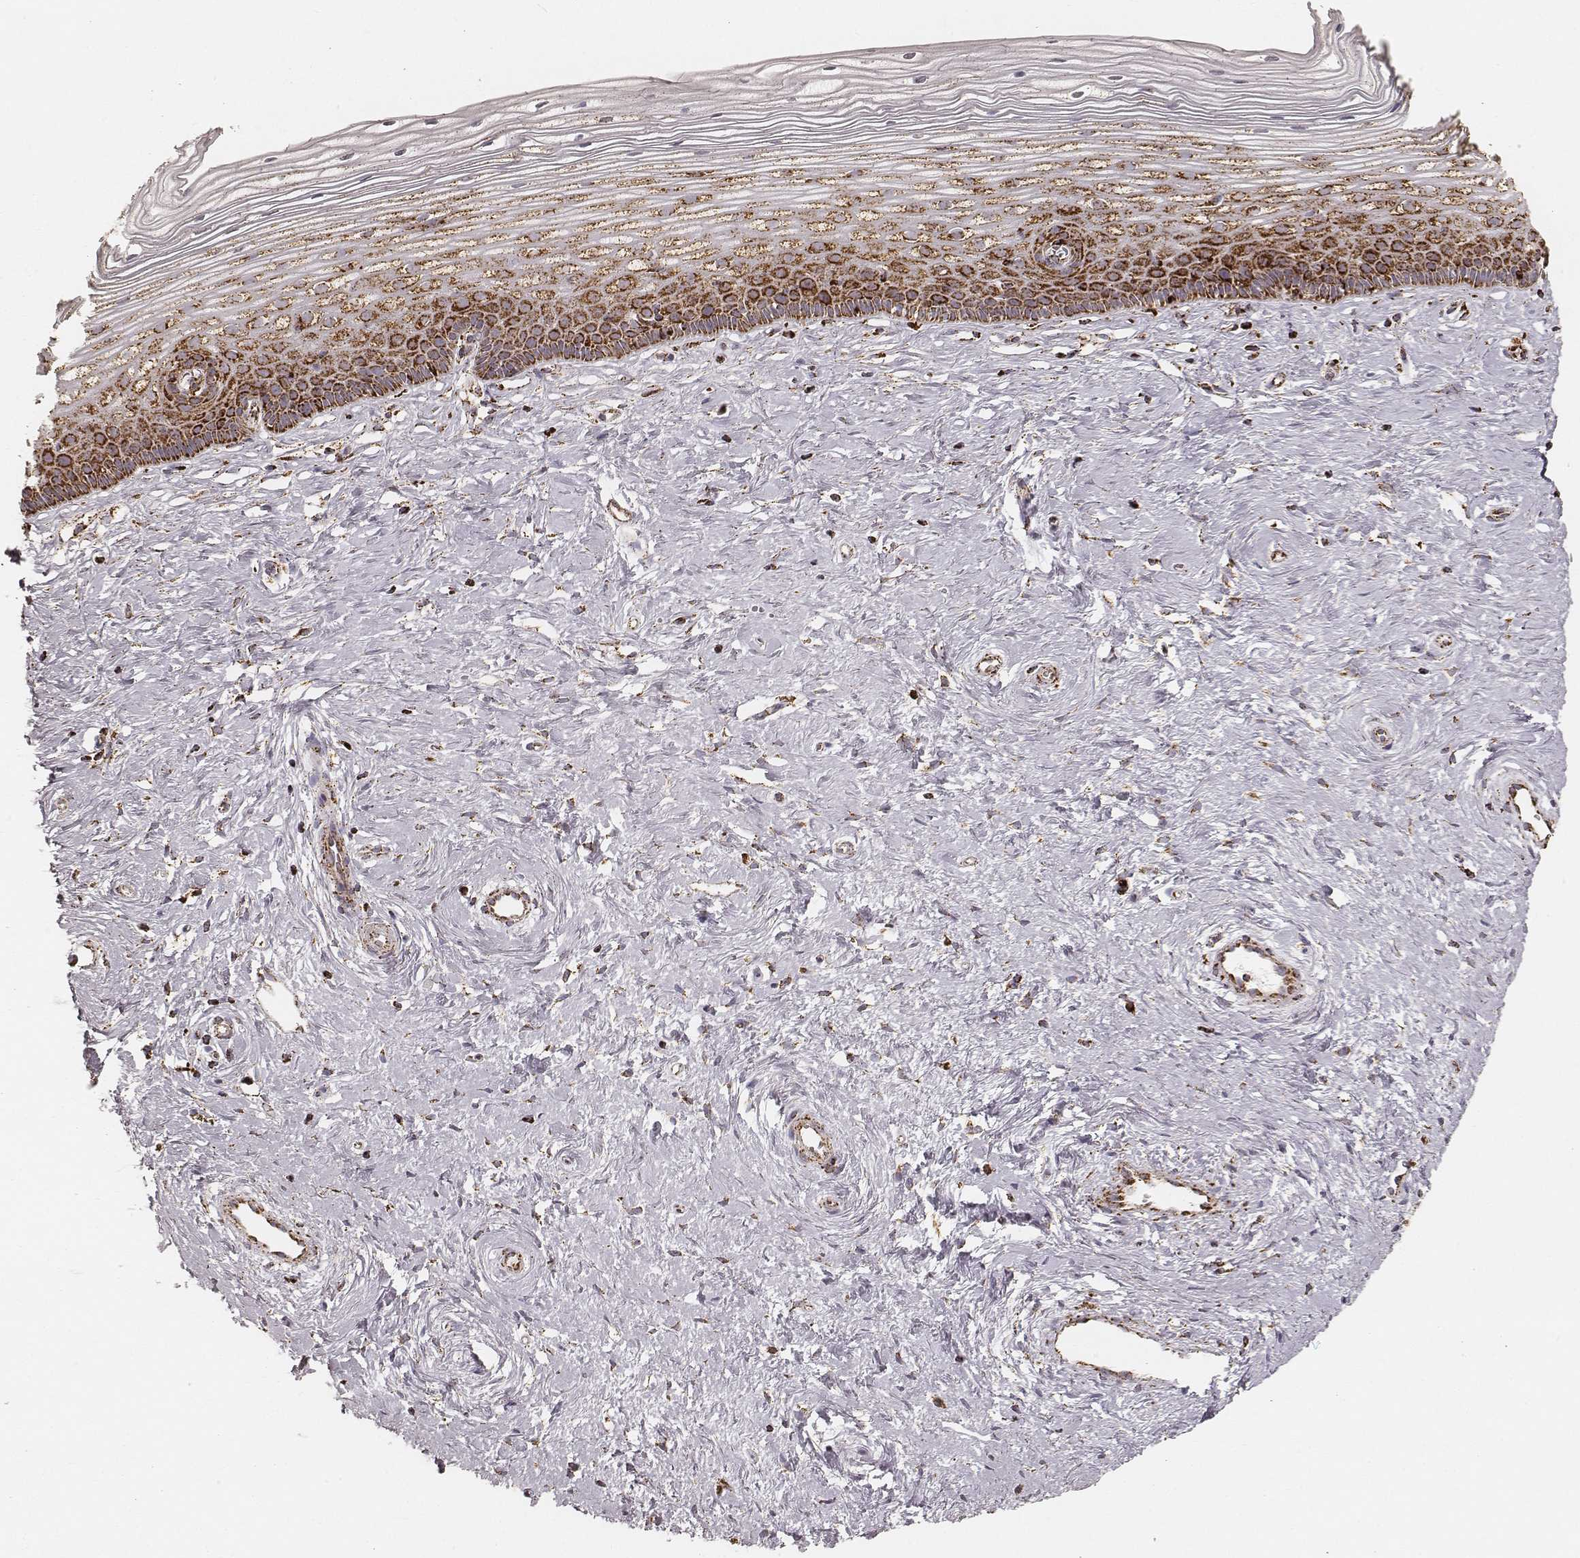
{"staining": {"intensity": "strong", "quantity": ">75%", "location": "cytoplasmic/membranous"}, "tissue": "cervix", "cell_type": "Glandular cells", "image_type": "normal", "snomed": [{"axis": "morphology", "description": "Normal tissue, NOS"}, {"axis": "topography", "description": "Cervix"}], "caption": "An immunohistochemistry (IHC) micrograph of normal tissue is shown. Protein staining in brown shows strong cytoplasmic/membranous positivity in cervix within glandular cells. (IHC, brightfield microscopy, high magnification).", "gene": "CS", "patient": {"sex": "female", "age": 40}}